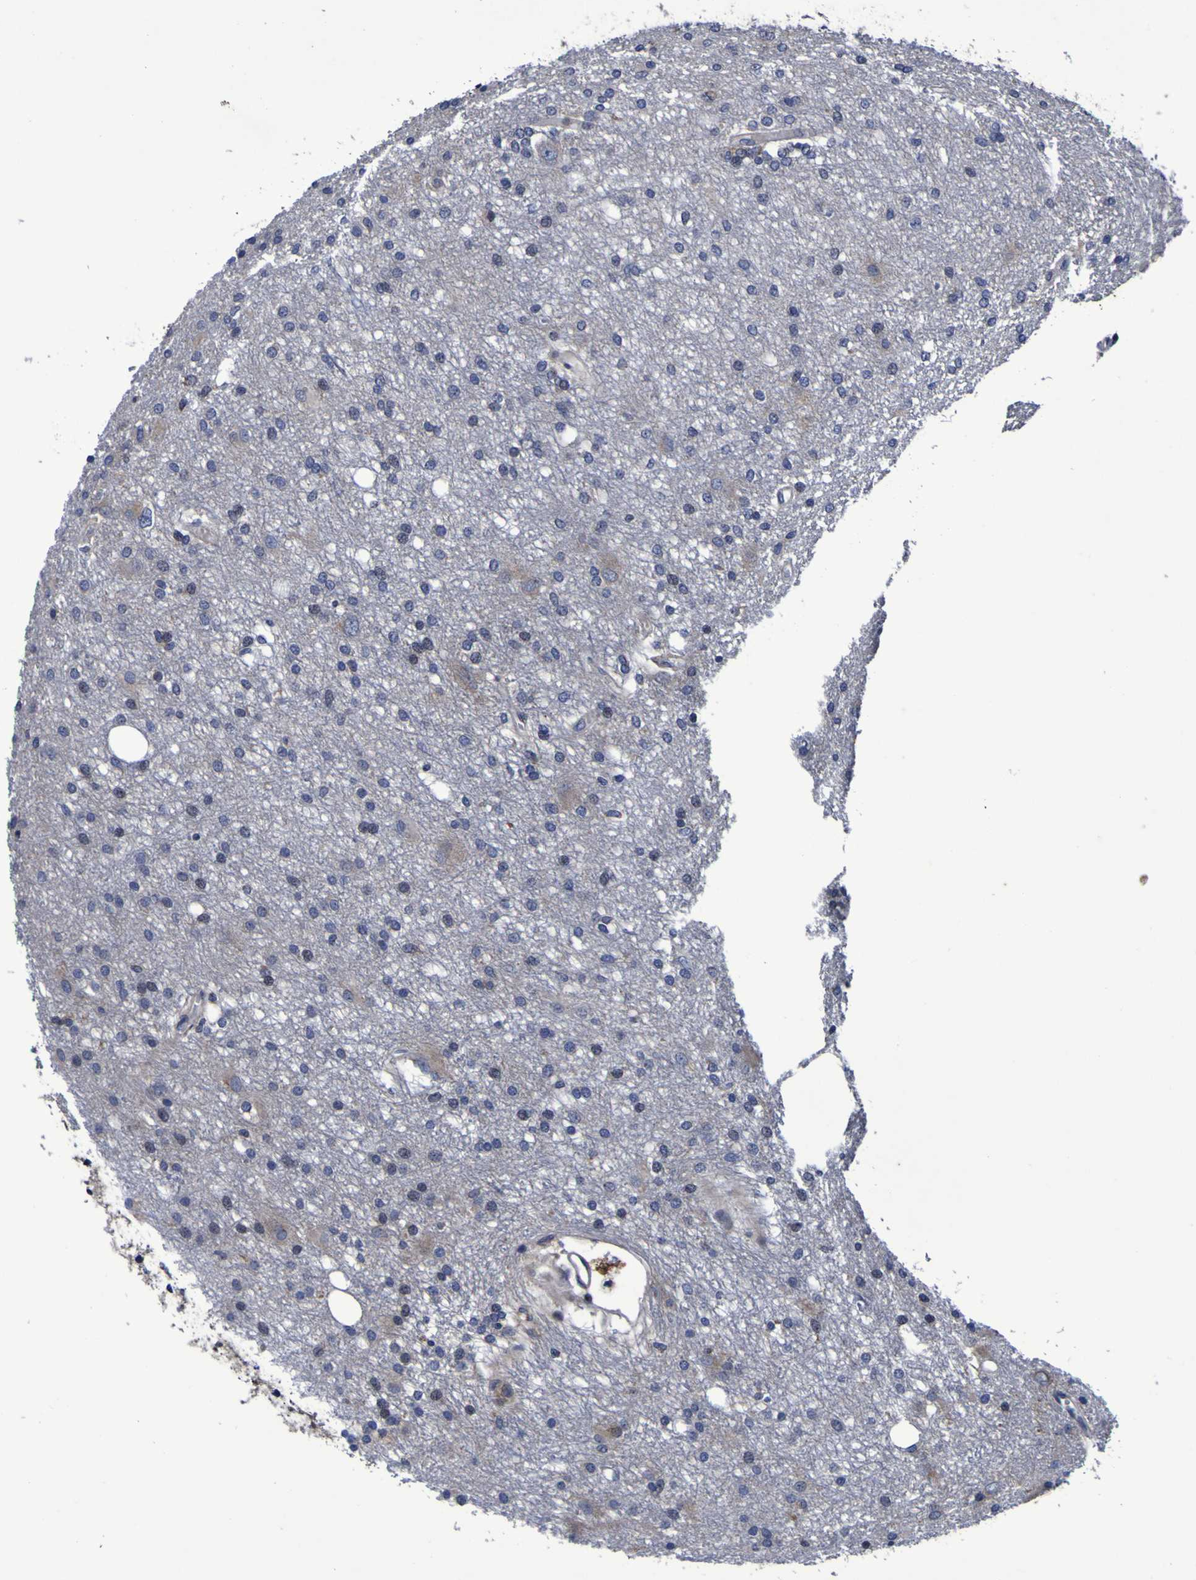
{"staining": {"intensity": "weak", "quantity": "<25%", "location": "cytoplasmic/membranous"}, "tissue": "glioma", "cell_type": "Tumor cells", "image_type": "cancer", "snomed": [{"axis": "morphology", "description": "Glioma, malignant, High grade"}, {"axis": "topography", "description": "Brain"}], "caption": "There is no significant expression in tumor cells of glioma.", "gene": "P3H1", "patient": {"sex": "female", "age": 59}}